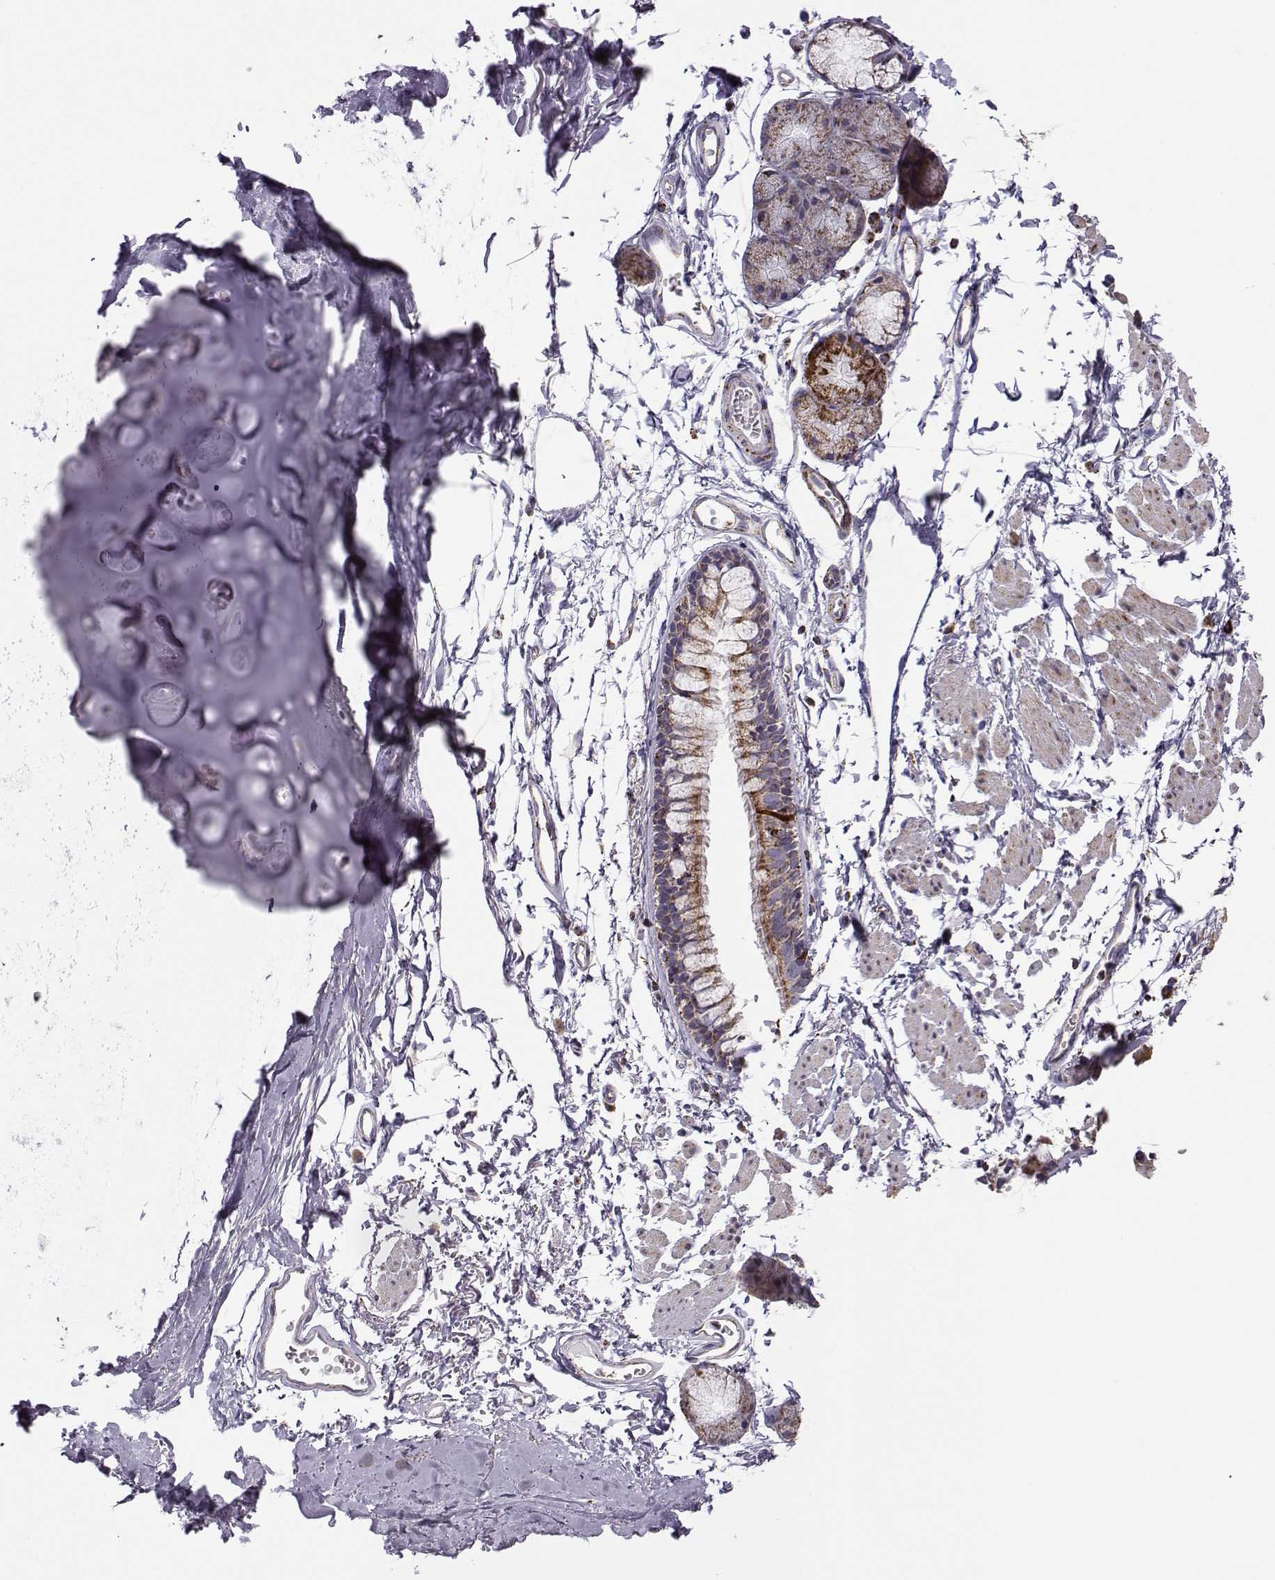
{"staining": {"intensity": "negative", "quantity": "none", "location": "none"}, "tissue": "soft tissue", "cell_type": "Chondrocytes", "image_type": "normal", "snomed": [{"axis": "morphology", "description": "Normal tissue, NOS"}, {"axis": "topography", "description": "Cartilage tissue"}, {"axis": "topography", "description": "Bronchus"}], "caption": "This histopathology image is of normal soft tissue stained with IHC to label a protein in brown with the nuclei are counter-stained blue. There is no expression in chondrocytes. (Brightfield microscopy of DAB (3,3'-diaminobenzidine) IHC at high magnification).", "gene": "NECAB3", "patient": {"sex": "female", "age": 79}}